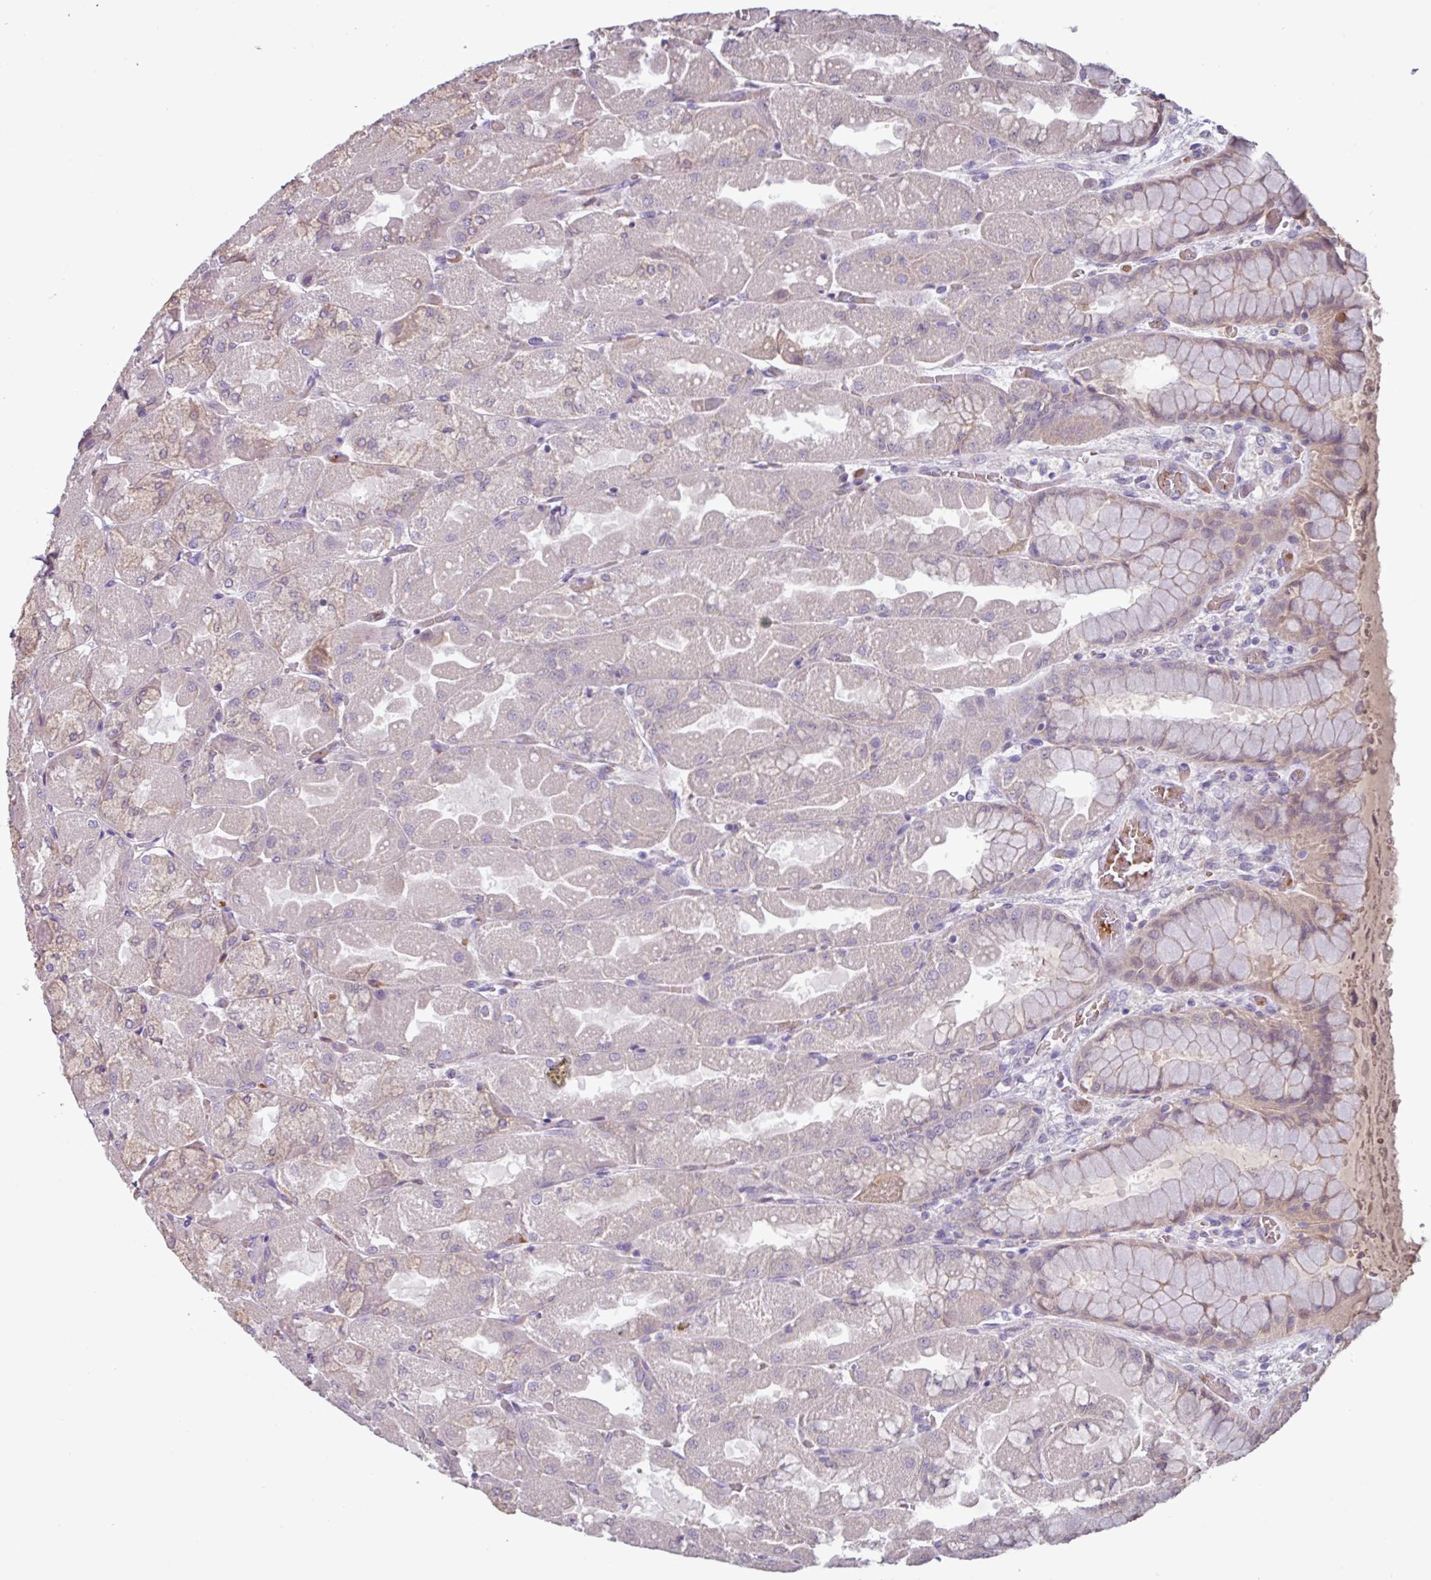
{"staining": {"intensity": "weak", "quantity": "<25%", "location": "cytoplasmic/membranous"}, "tissue": "stomach", "cell_type": "Glandular cells", "image_type": "normal", "snomed": [{"axis": "morphology", "description": "Normal tissue, NOS"}, {"axis": "topography", "description": "Stomach"}], "caption": "This is an IHC histopathology image of benign stomach. There is no expression in glandular cells.", "gene": "SLC5A10", "patient": {"sex": "female", "age": 61}}